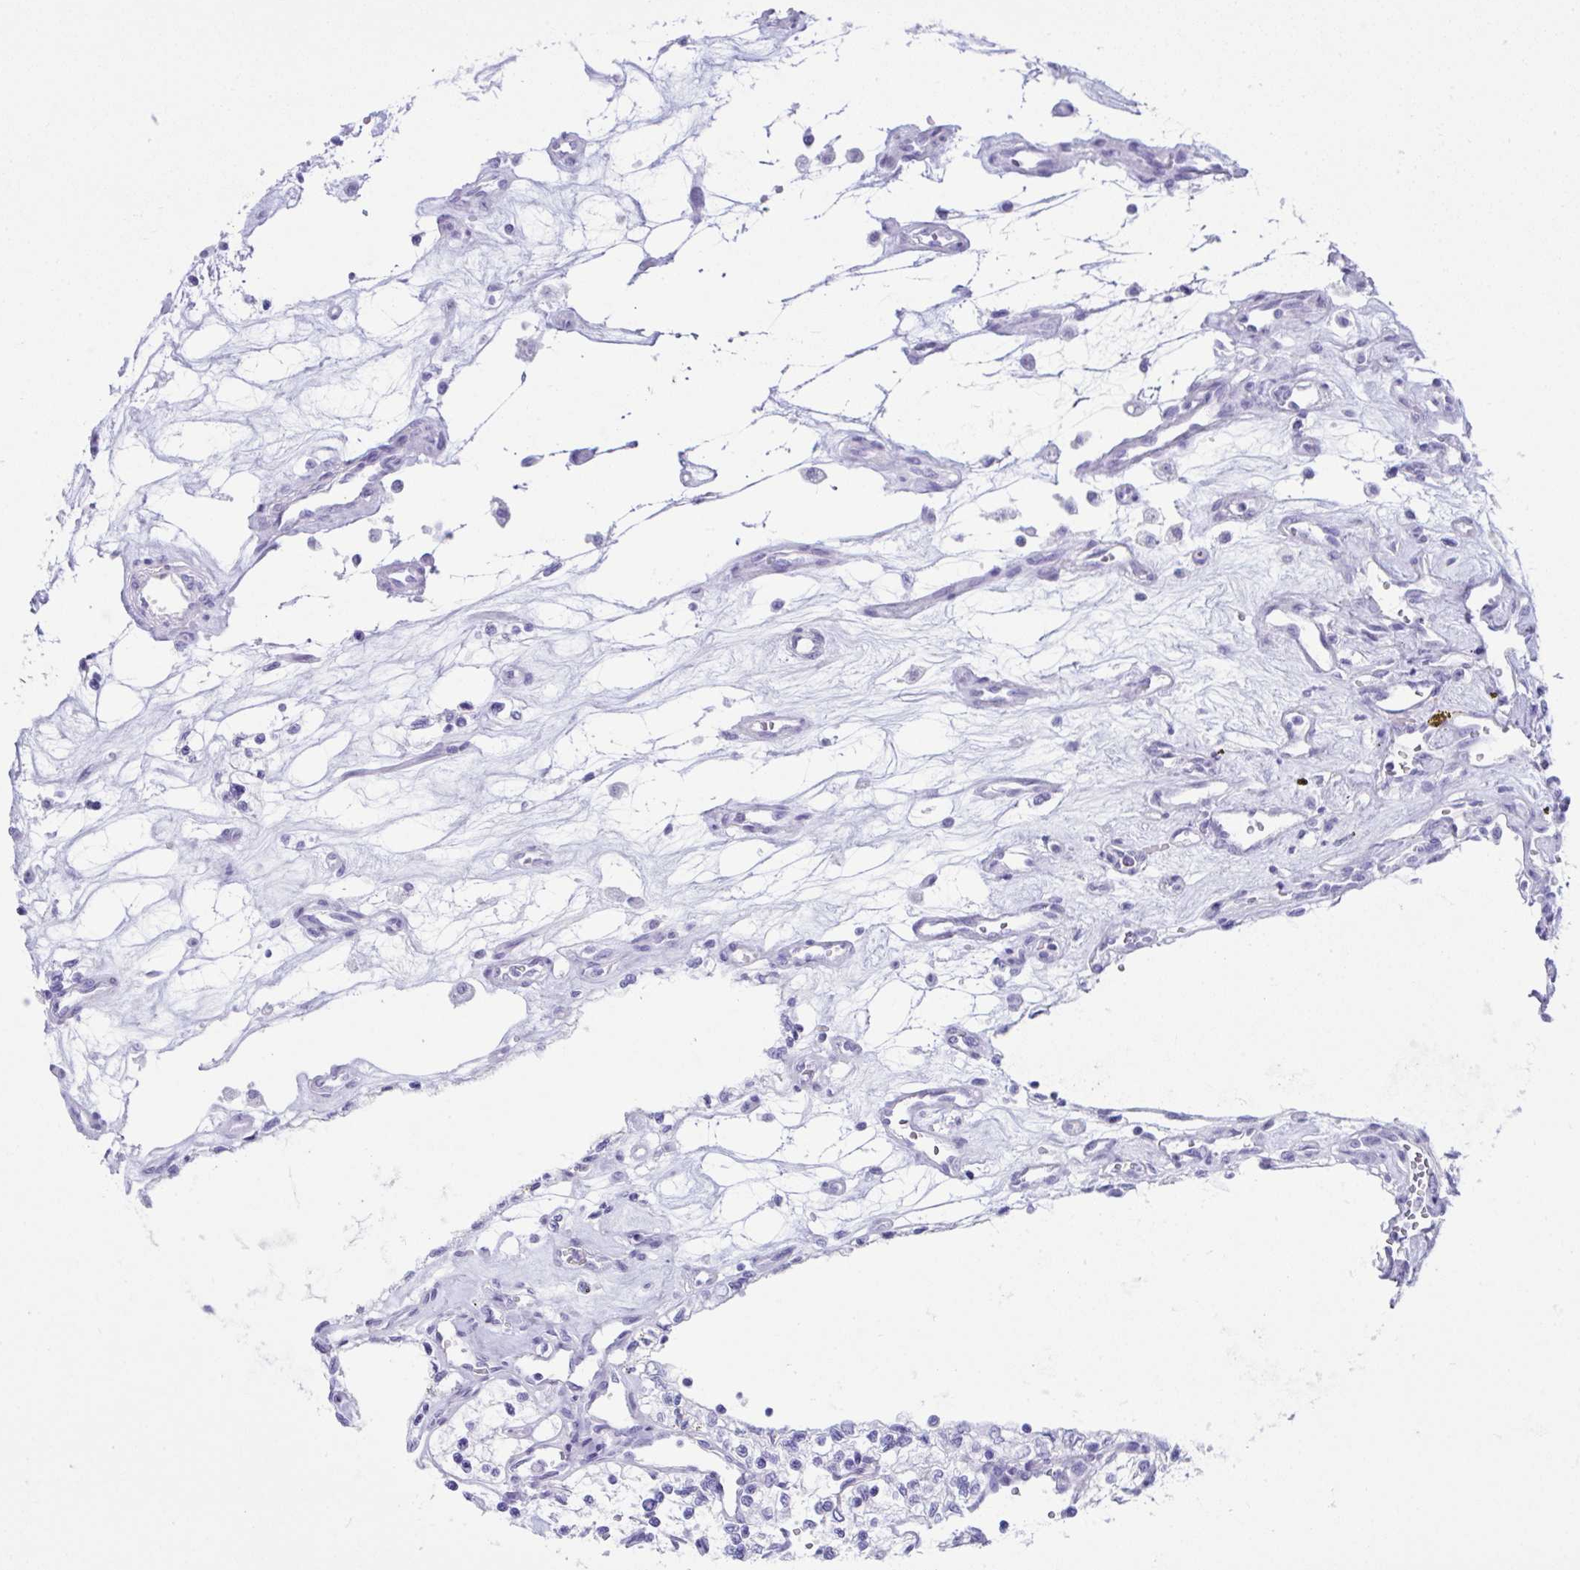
{"staining": {"intensity": "negative", "quantity": "none", "location": "none"}, "tissue": "renal cancer", "cell_type": "Tumor cells", "image_type": "cancer", "snomed": [{"axis": "morphology", "description": "Adenocarcinoma, NOS"}, {"axis": "topography", "description": "Kidney"}], "caption": "Immunohistochemistry of human renal cancer (adenocarcinoma) displays no expression in tumor cells.", "gene": "PSCA", "patient": {"sex": "female", "age": 69}}